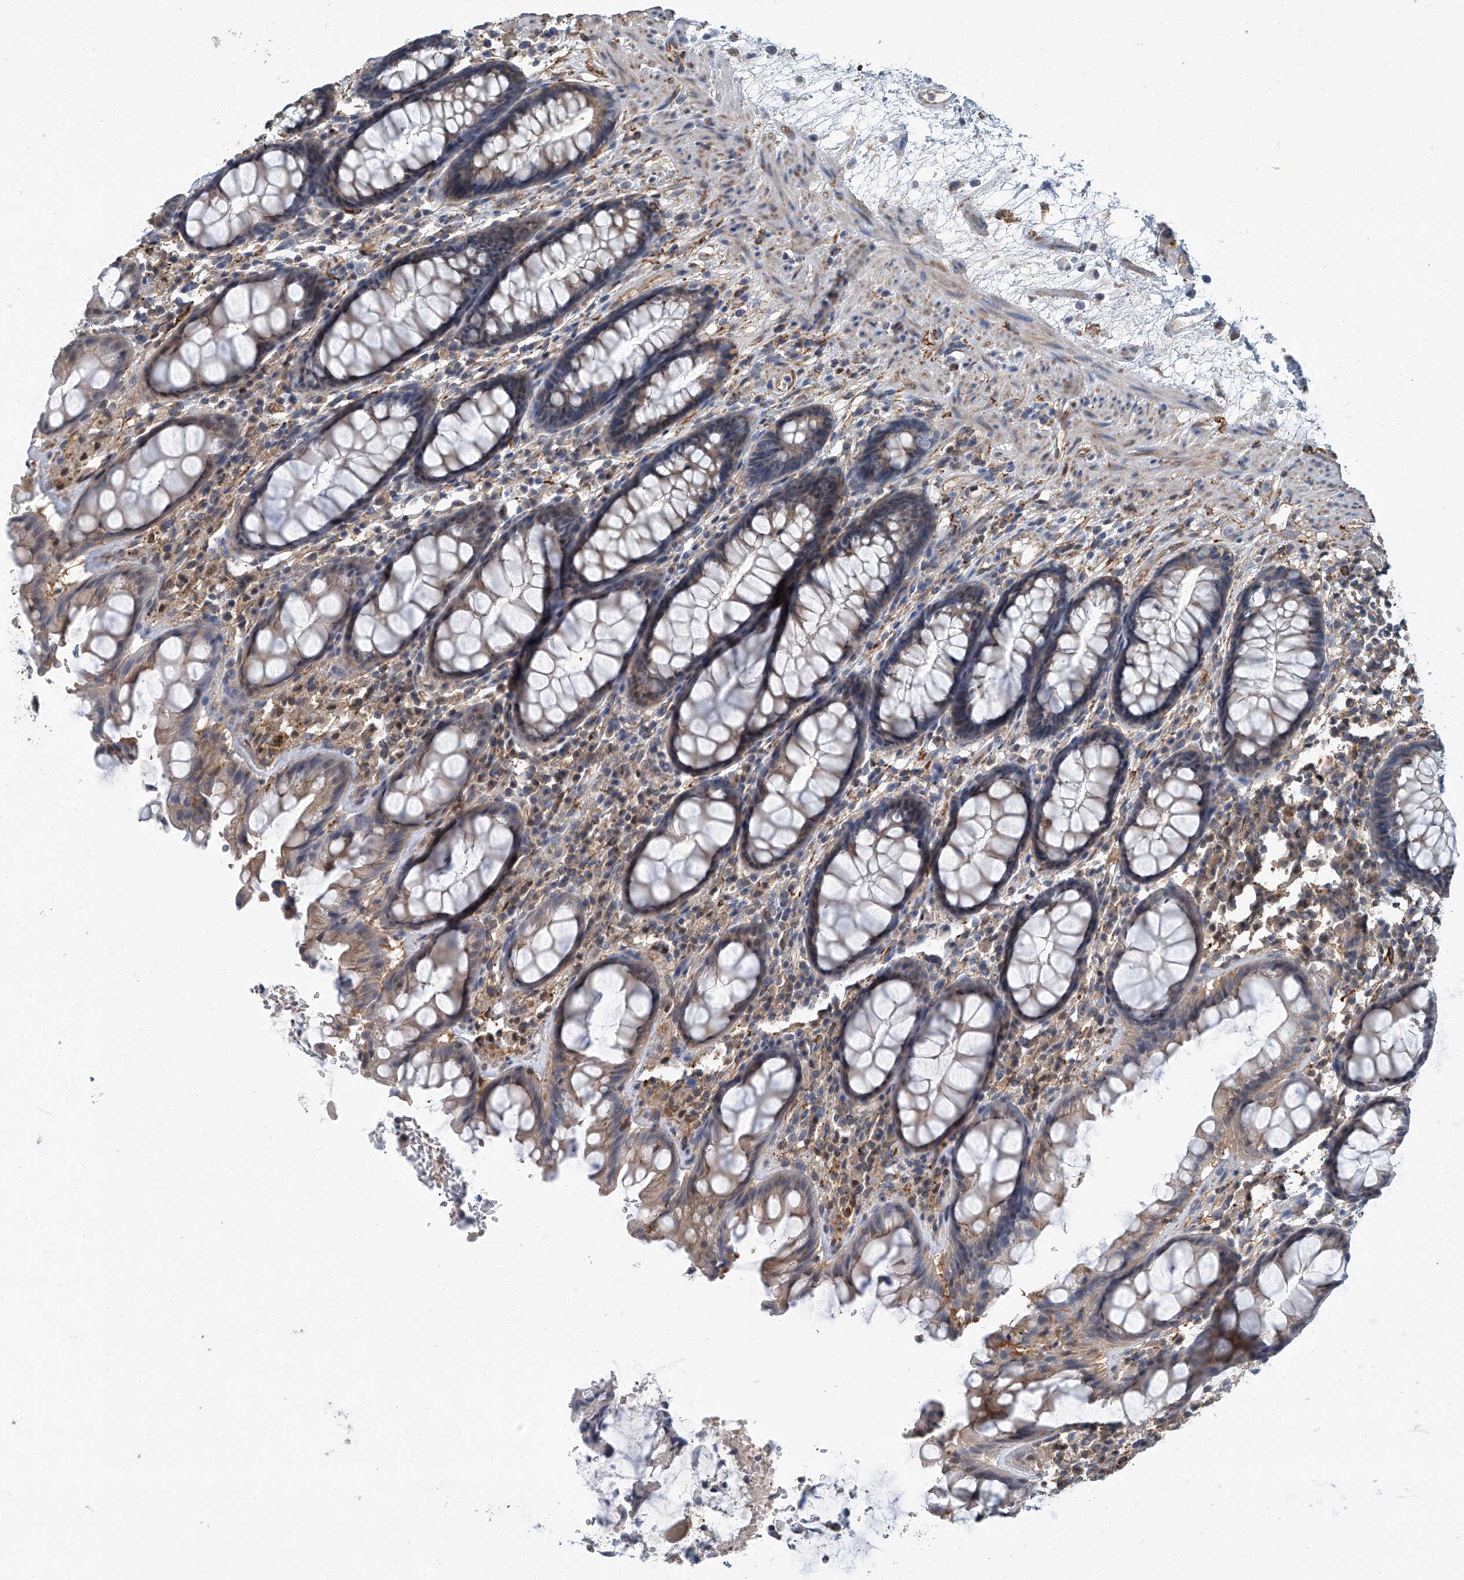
{"staining": {"intensity": "weak", "quantity": "25%-75%", "location": "cytoplasmic/membranous"}, "tissue": "rectum", "cell_type": "Glandular cells", "image_type": "normal", "snomed": [{"axis": "morphology", "description": "Normal tissue, NOS"}, {"axis": "topography", "description": "Rectum"}], "caption": "IHC of normal human rectum demonstrates low levels of weak cytoplasmic/membranous staining in about 25%-75% of glandular cells.", "gene": "PSMB10", "patient": {"sex": "male", "age": 64}}